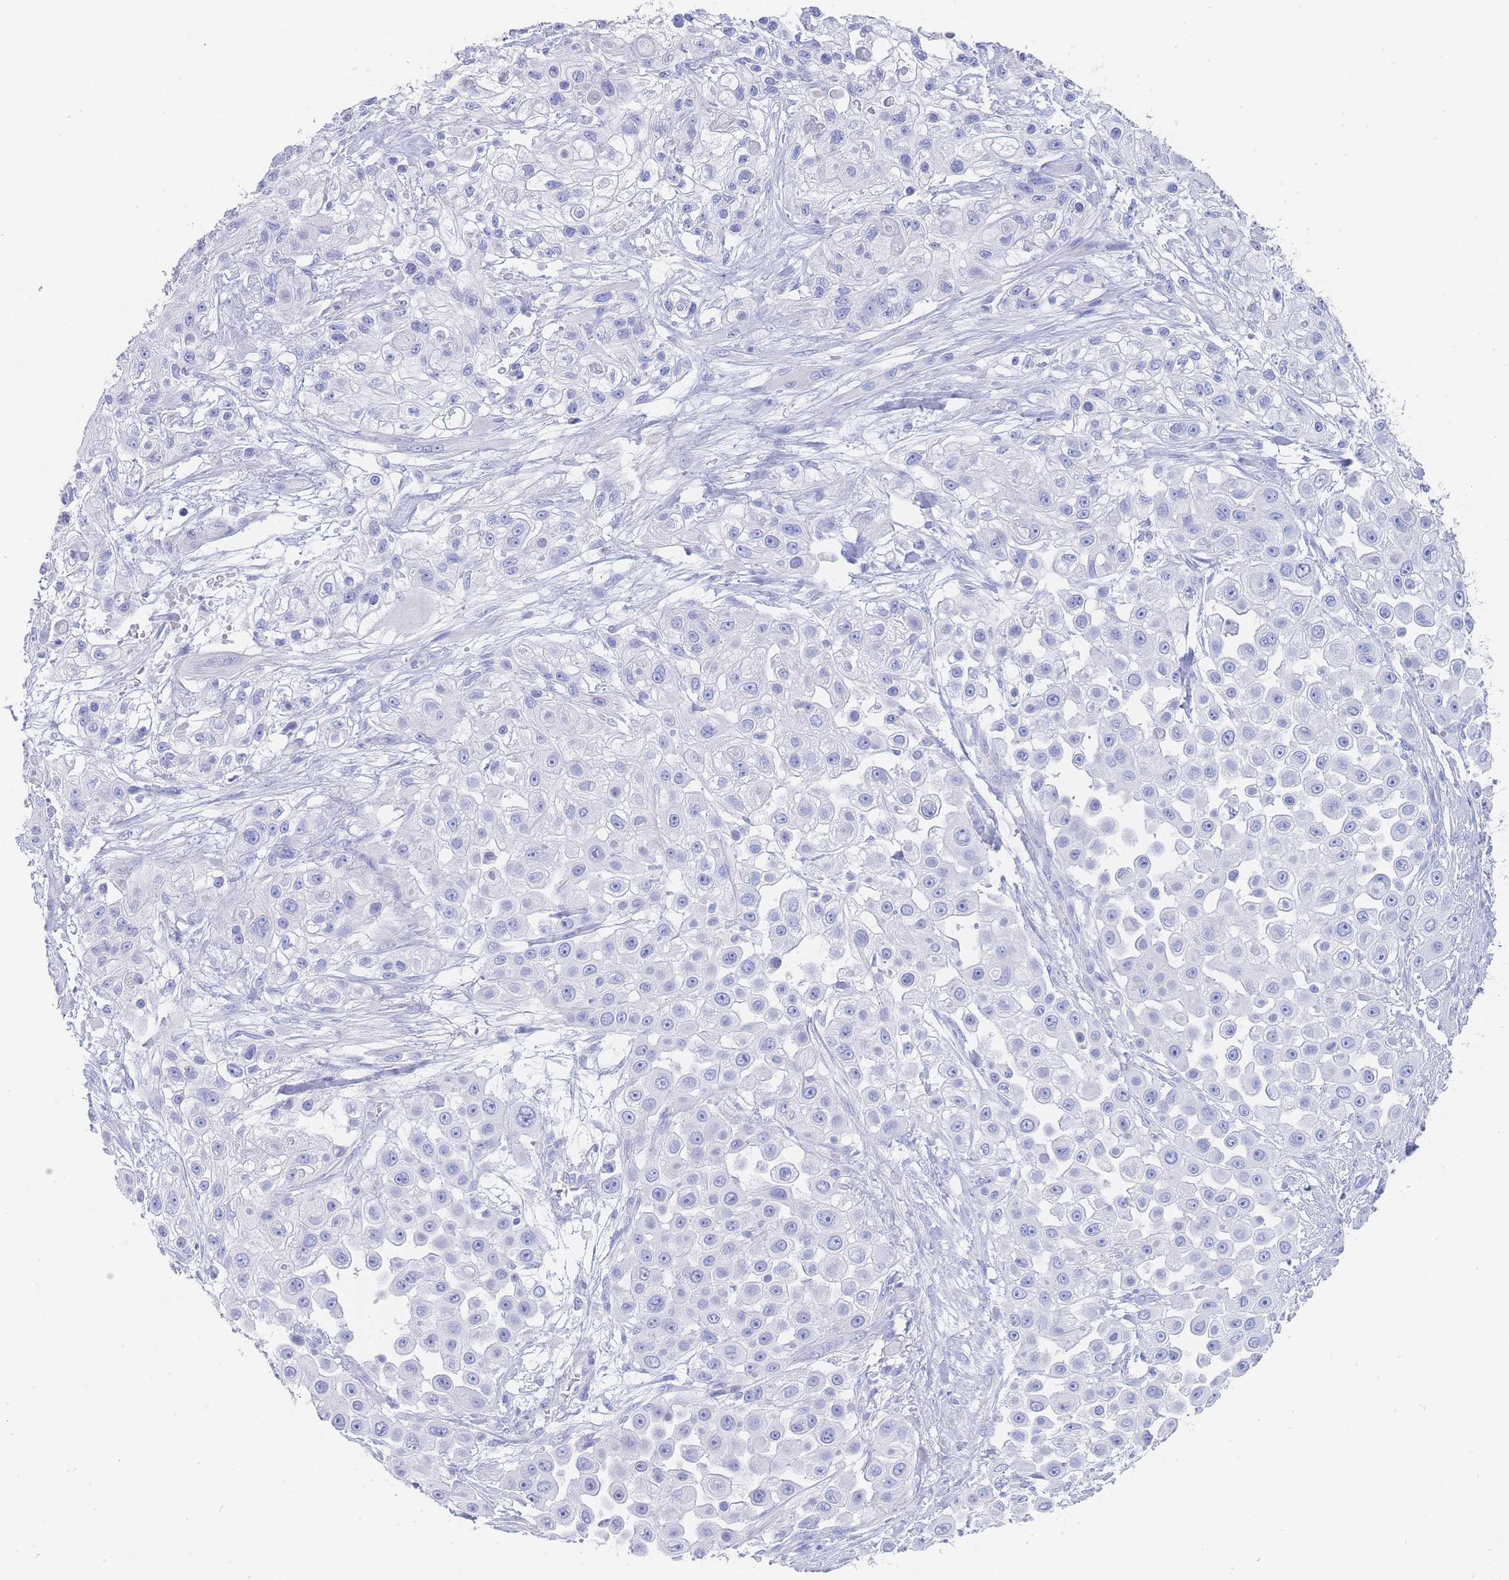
{"staining": {"intensity": "negative", "quantity": "none", "location": "none"}, "tissue": "skin cancer", "cell_type": "Tumor cells", "image_type": "cancer", "snomed": [{"axis": "morphology", "description": "Squamous cell carcinoma, NOS"}, {"axis": "topography", "description": "Skin"}], "caption": "The histopathology image demonstrates no staining of tumor cells in skin cancer (squamous cell carcinoma). (DAB immunohistochemistry (IHC) with hematoxylin counter stain).", "gene": "LZTFL1", "patient": {"sex": "male", "age": 67}}